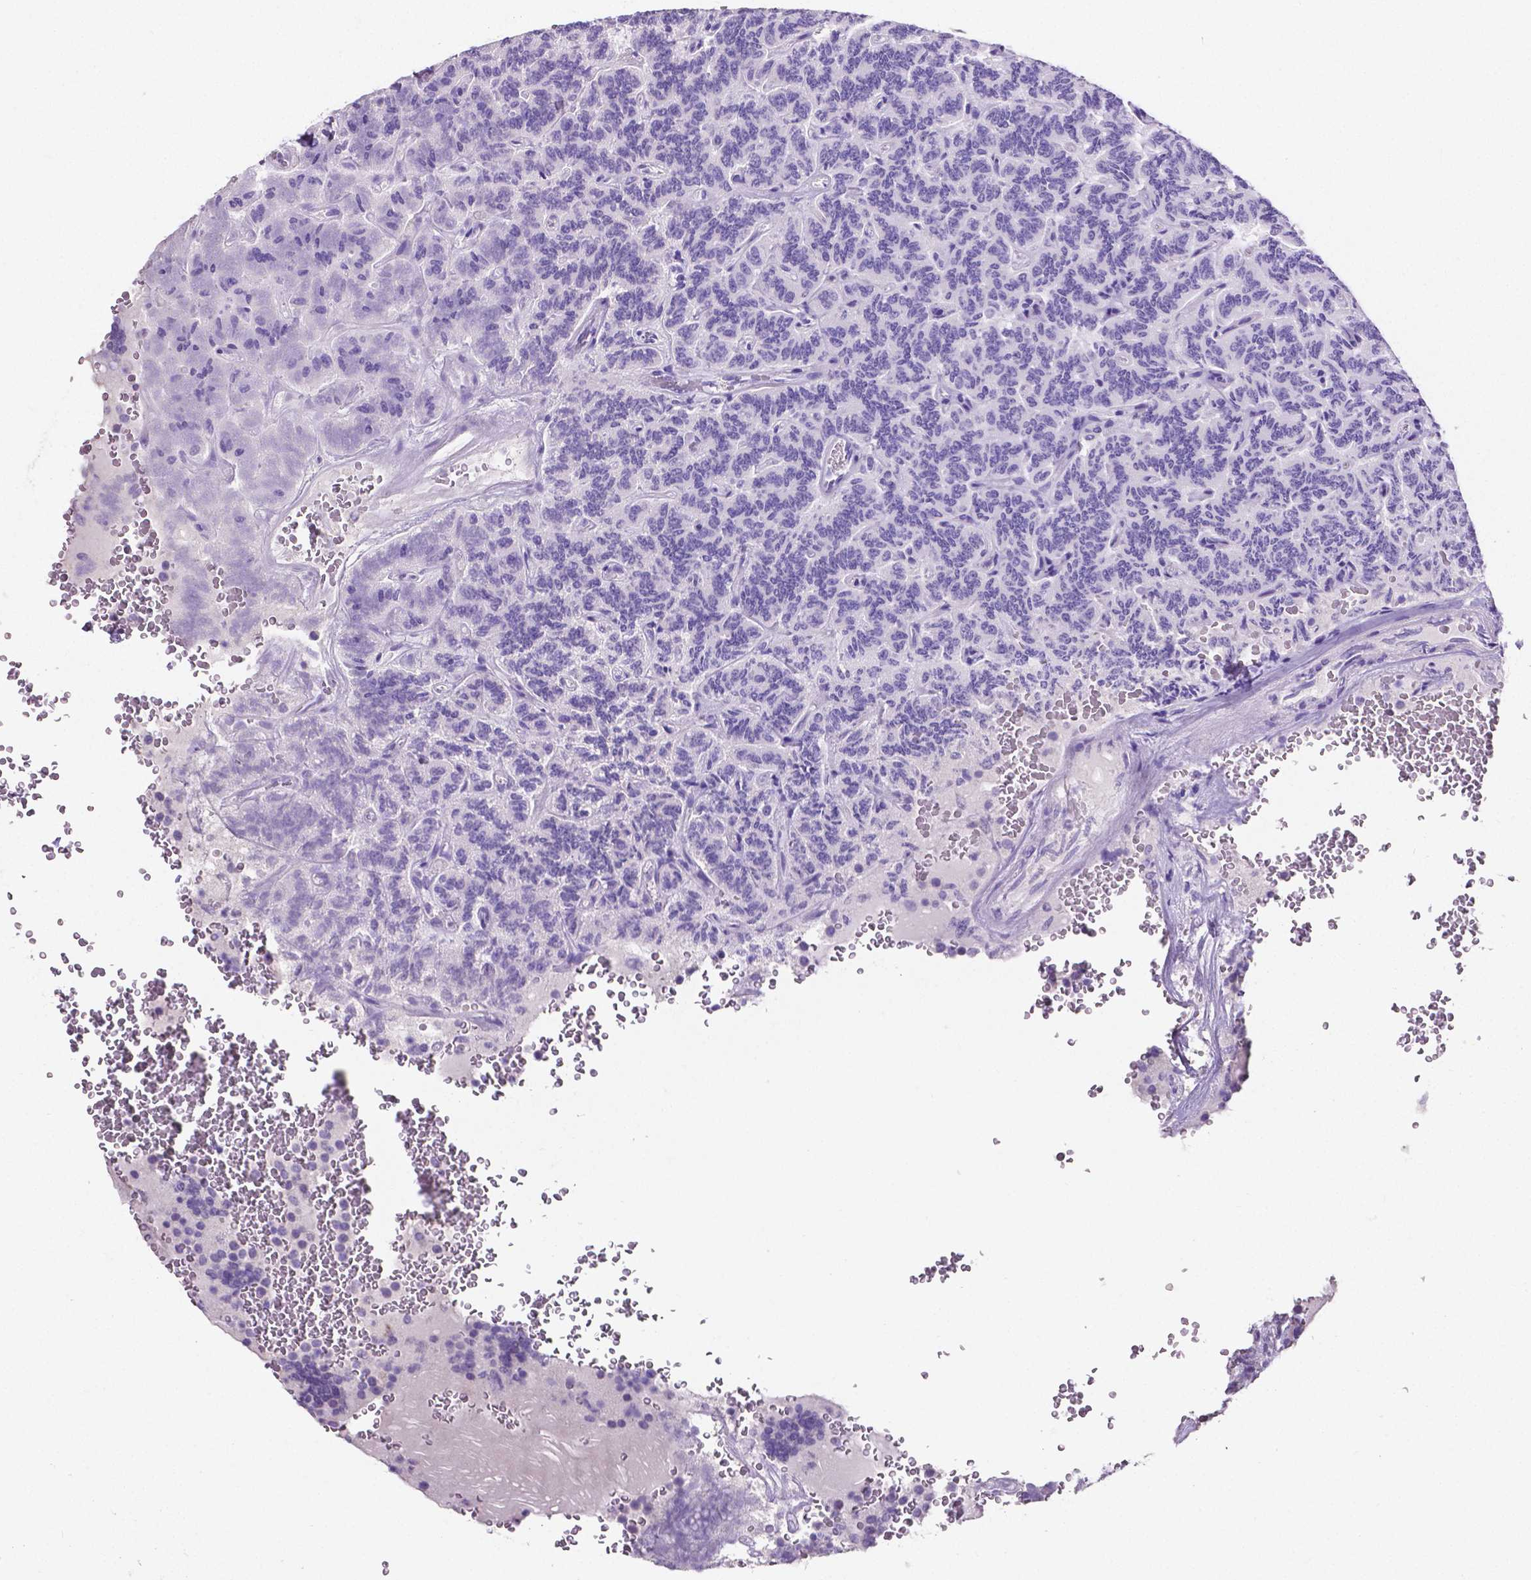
{"staining": {"intensity": "negative", "quantity": "none", "location": "none"}, "tissue": "carcinoid", "cell_type": "Tumor cells", "image_type": "cancer", "snomed": [{"axis": "morphology", "description": "Carcinoid, malignant, NOS"}, {"axis": "topography", "description": "Pancreas"}], "caption": "An immunohistochemistry histopathology image of carcinoid is shown. There is no staining in tumor cells of carcinoid.", "gene": "SLC22A2", "patient": {"sex": "male", "age": 36}}